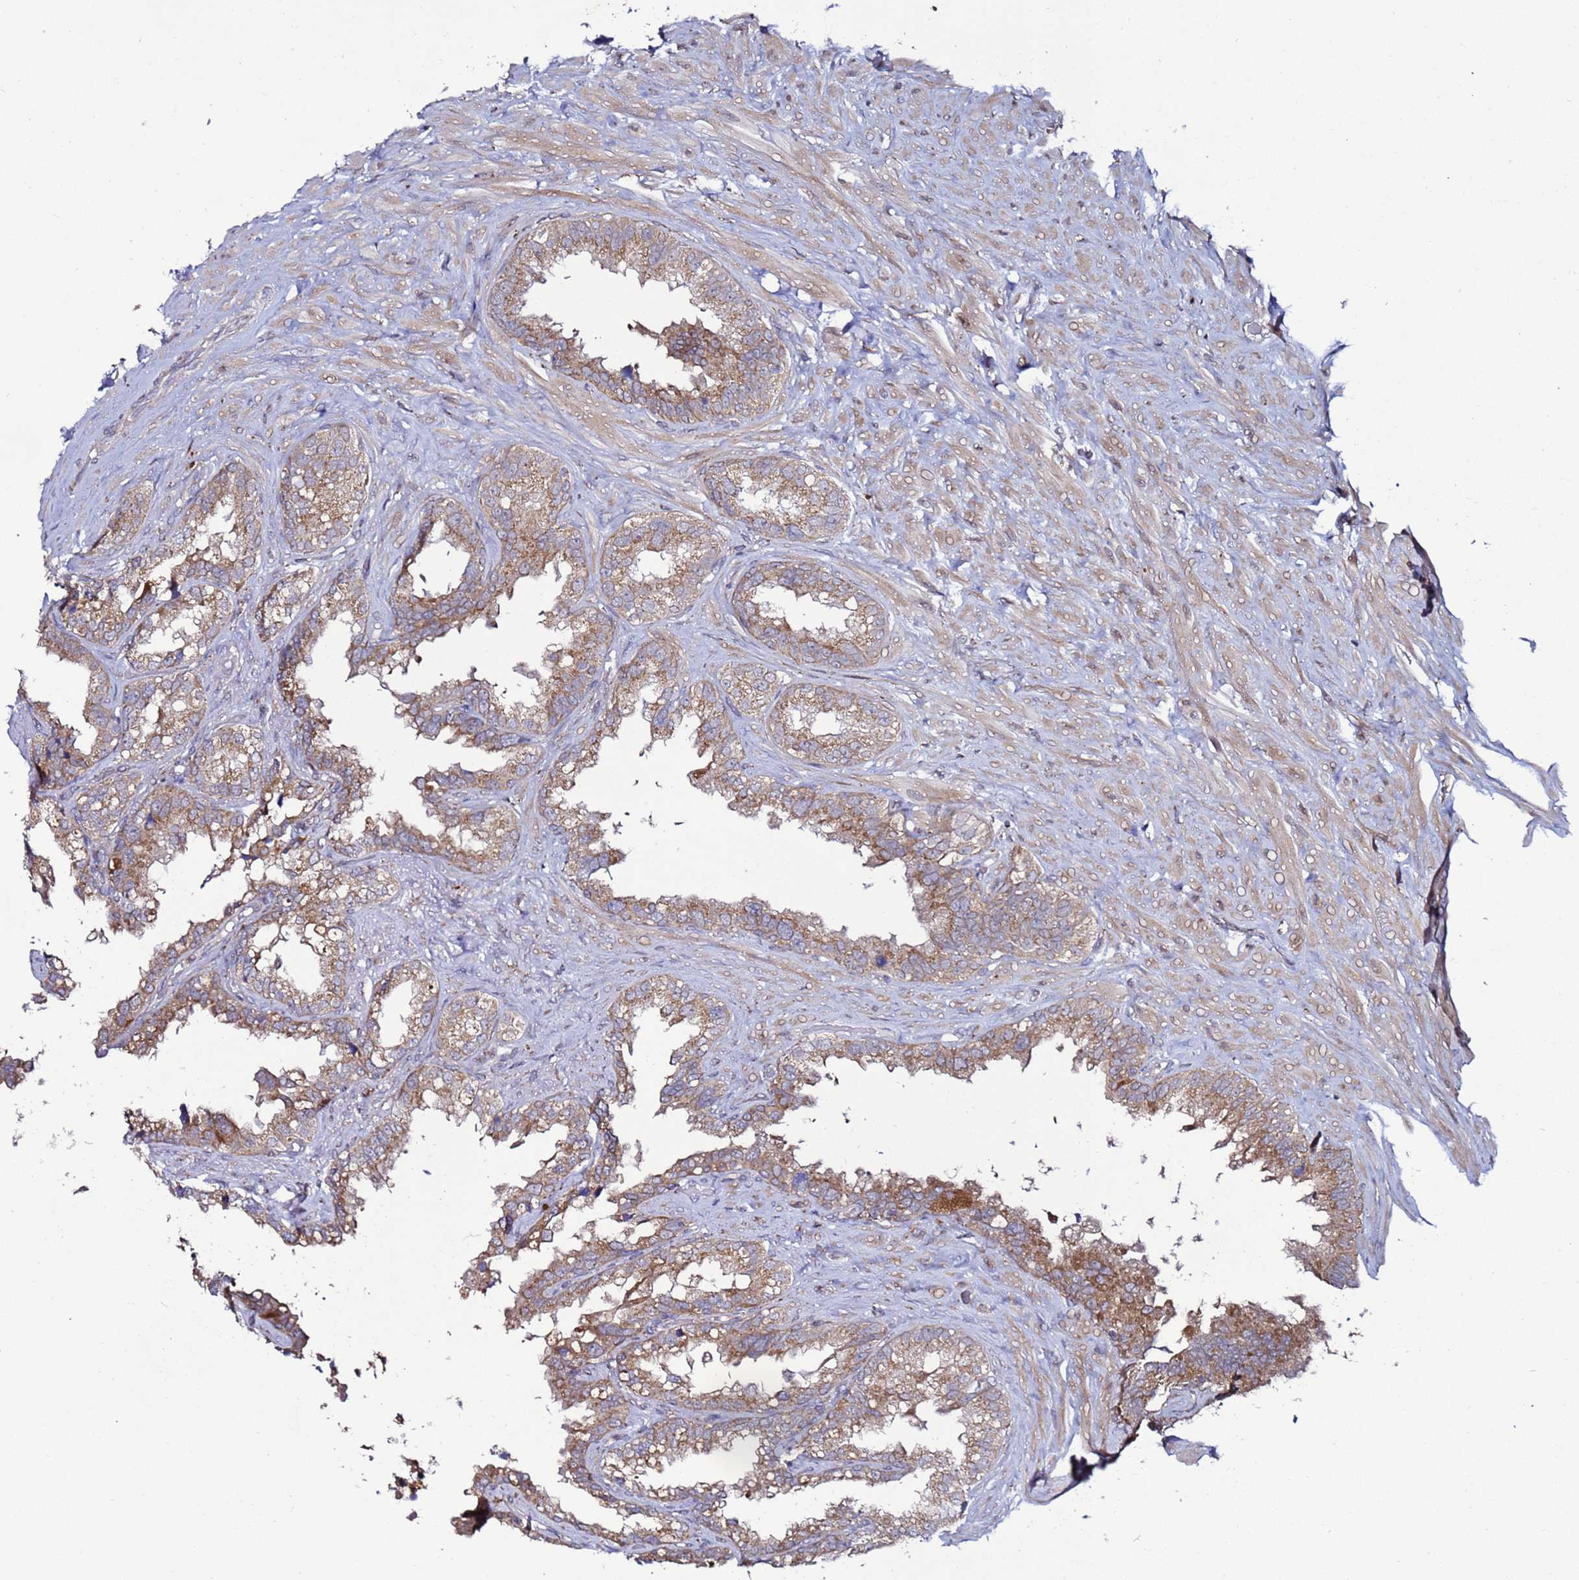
{"staining": {"intensity": "moderate", "quantity": ">75%", "location": "cytoplasmic/membranous"}, "tissue": "seminal vesicle", "cell_type": "Glandular cells", "image_type": "normal", "snomed": [{"axis": "morphology", "description": "Normal tissue, NOS"}, {"axis": "topography", "description": "Seminal veicle"}], "caption": "IHC of normal human seminal vesicle shows medium levels of moderate cytoplasmic/membranous expression in approximately >75% of glandular cells.", "gene": "TMEM176B", "patient": {"sex": "male", "age": 80}}